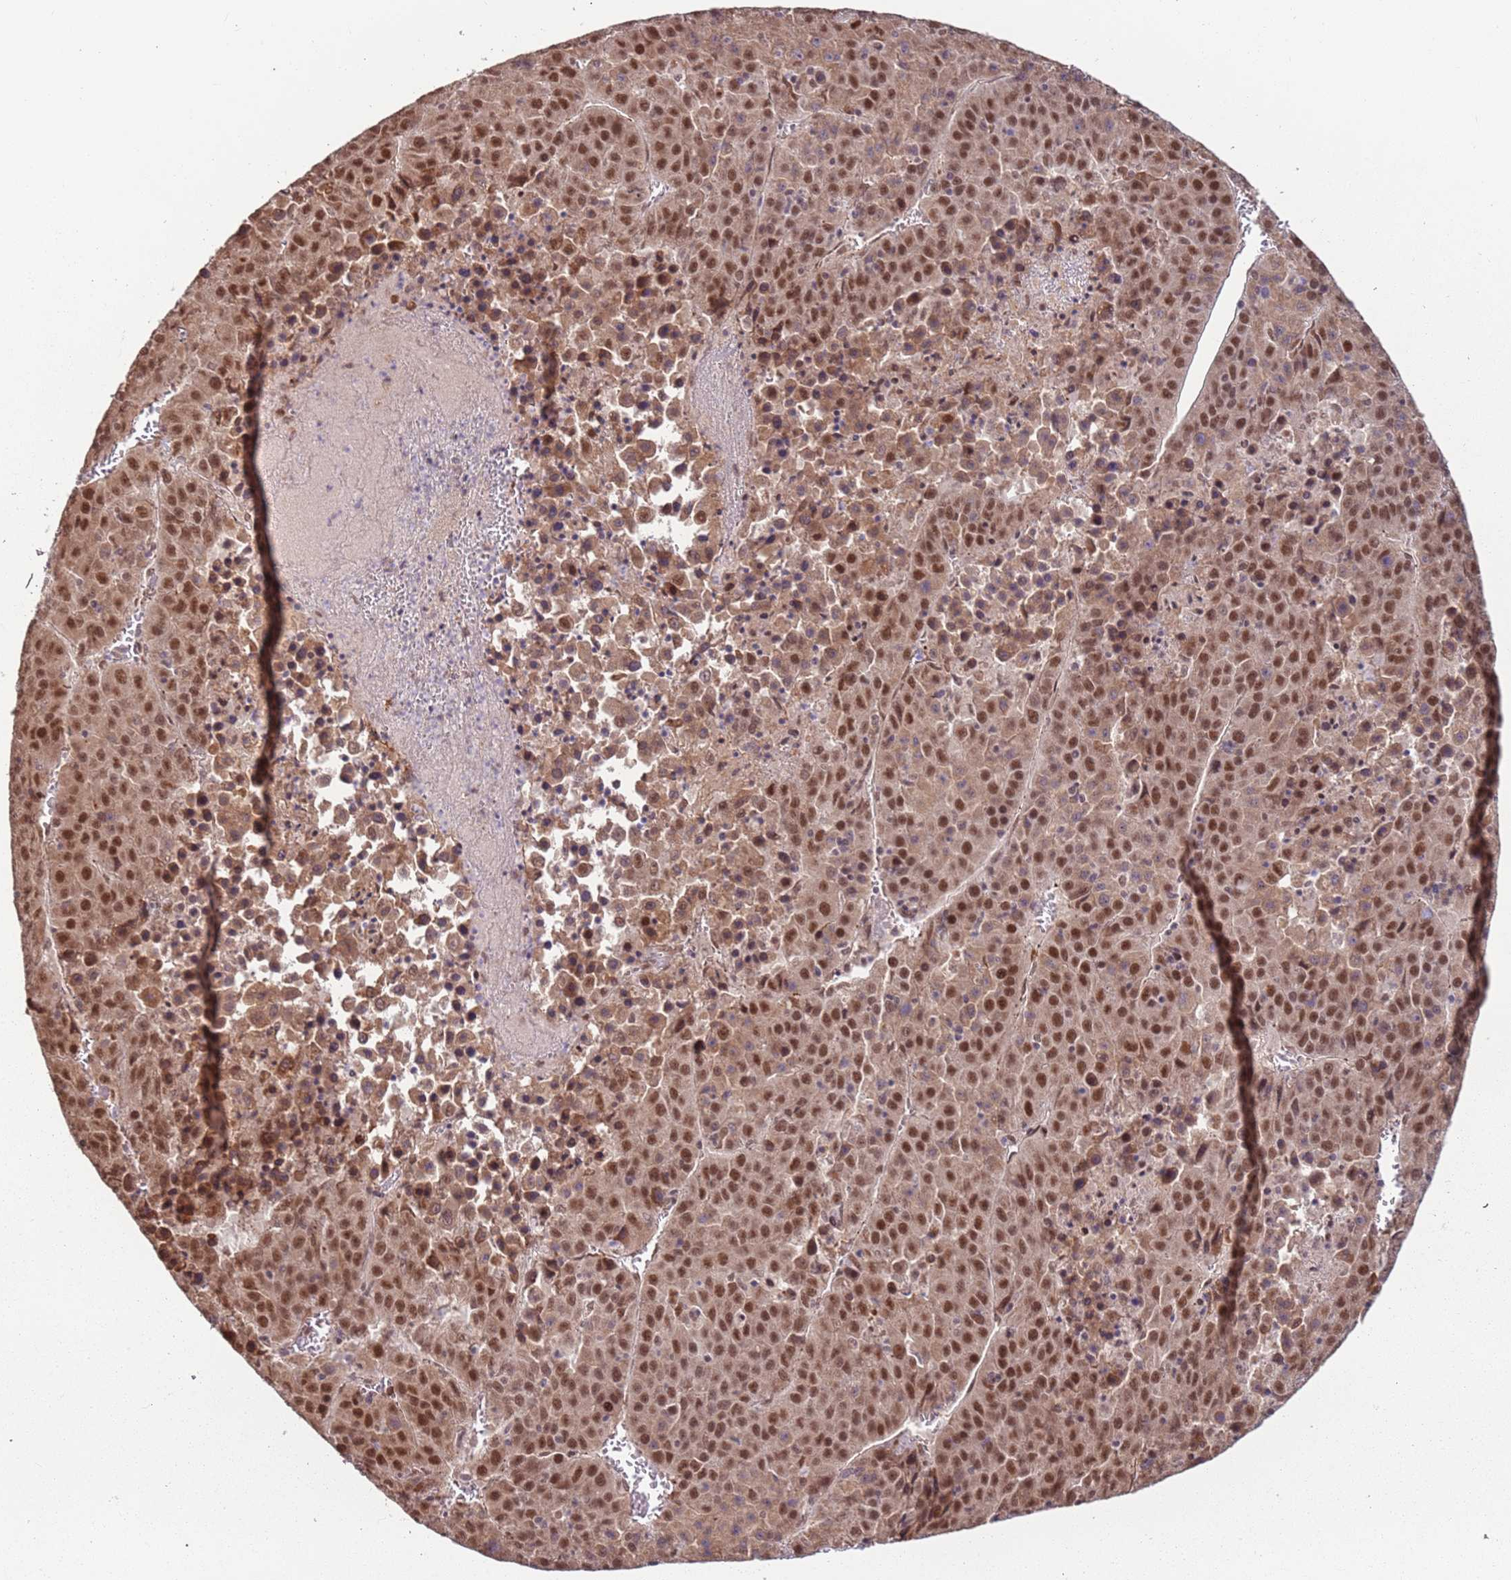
{"staining": {"intensity": "moderate", "quantity": ">75%", "location": "nuclear"}, "tissue": "liver cancer", "cell_type": "Tumor cells", "image_type": "cancer", "snomed": [{"axis": "morphology", "description": "Carcinoma, Hepatocellular, NOS"}, {"axis": "topography", "description": "Liver"}], "caption": "The micrograph demonstrates staining of hepatocellular carcinoma (liver), revealing moderate nuclear protein expression (brown color) within tumor cells. (DAB (3,3'-diaminobenzidine) IHC with brightfield microscopy, high magnification).", "gene": "POLR3H", "patient": {"sex": "female", "age": 53}}